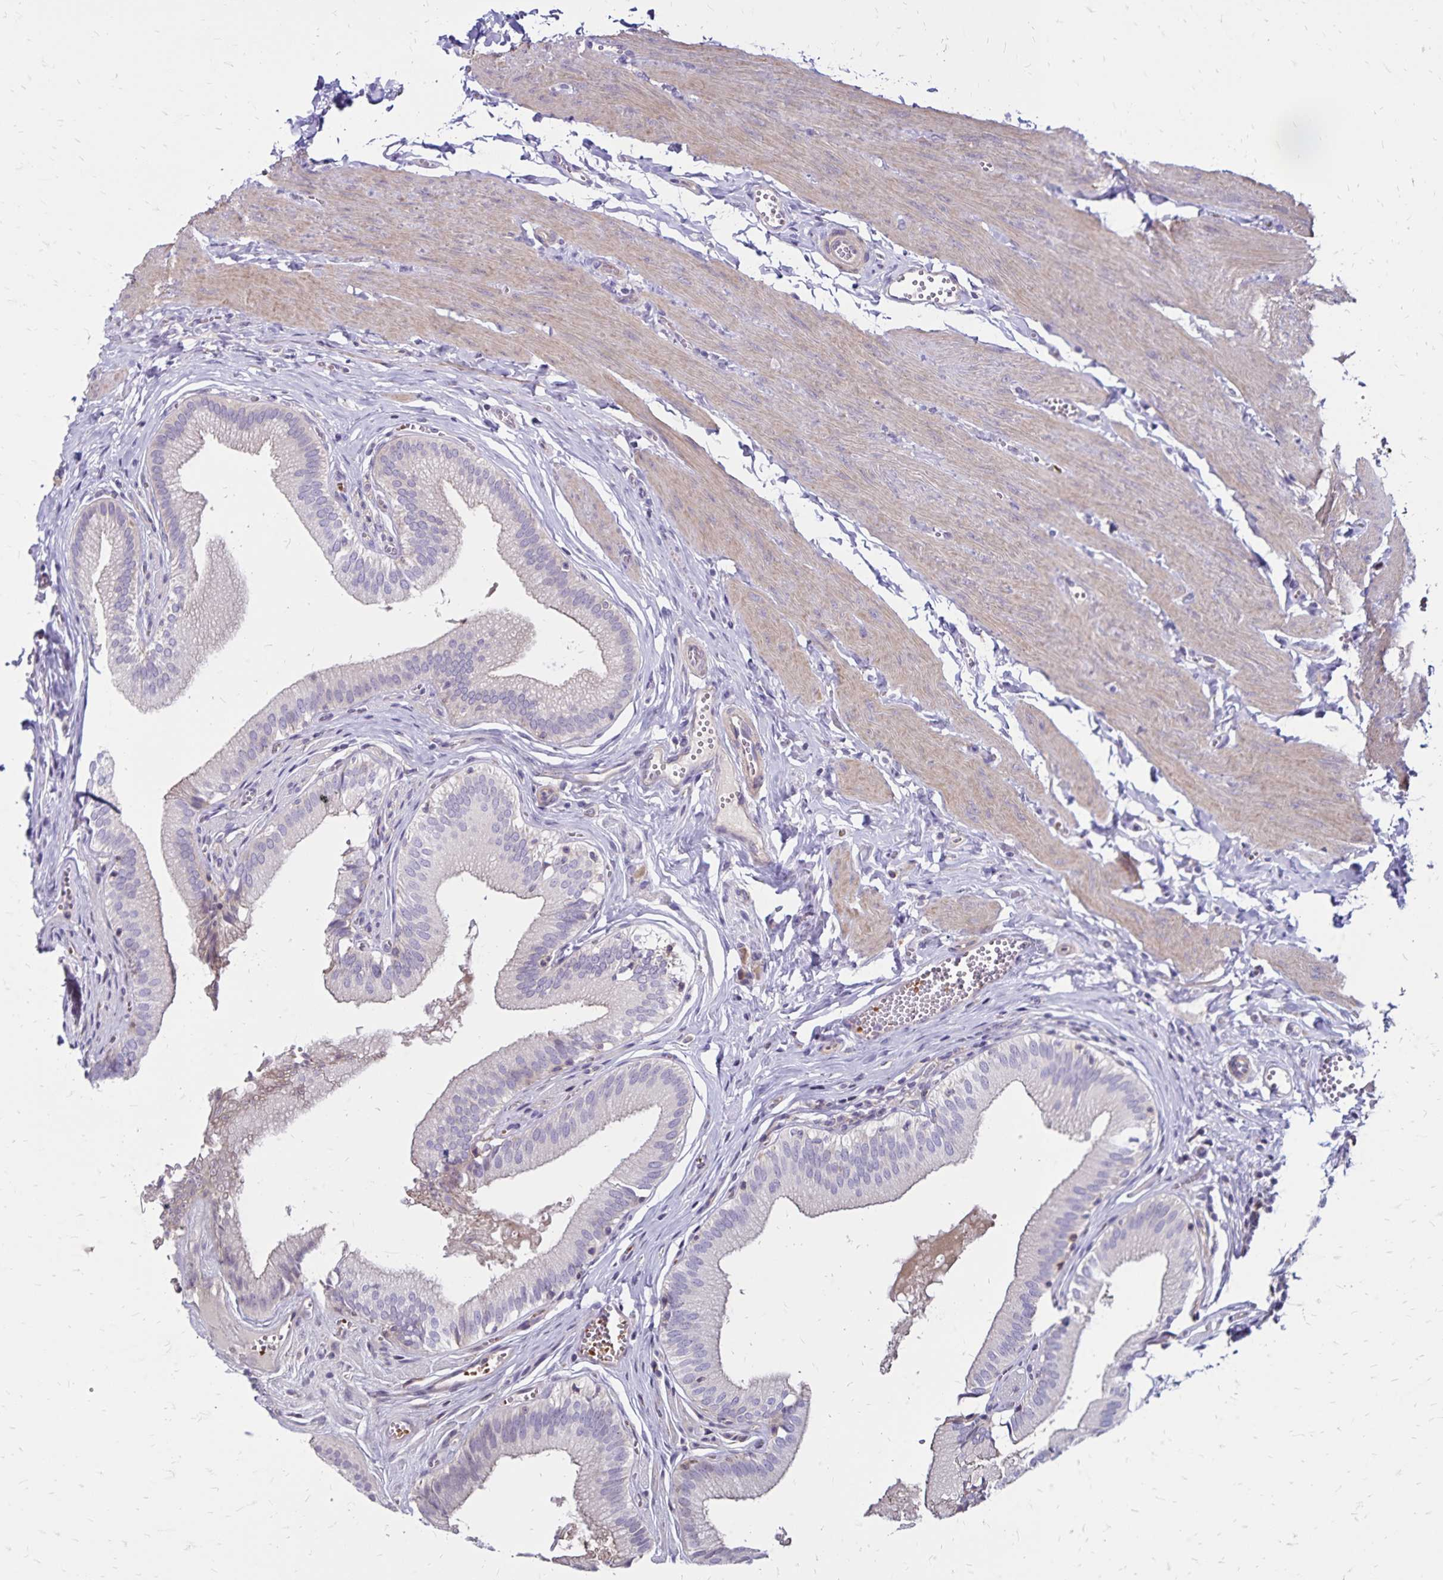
{"staining": {"intensity": "negative", "quantity": "none", "location": "none"}, "tissue": "gallbladder", "cell_type": "Glandular cells", "image_type": "normal", "snomed": [{"axis": "morphology", "description": "Normal tissue, NOS"}, {"axis": "topography", "description": "Gallbladder"}, {"axis": "topography", "description": "Peripheral nerve tissue"}], "caption": "Immunohistochemistry (IHC) photomicrograph of normal gallbladder stained for a protein (brown), which displays no expression in glandular cells. (DAB immunohistochemistry visualized using brightfield microscopy, high magnification).", "gene": "FSD1", "patient": {"sex": "male", "age": 17}}